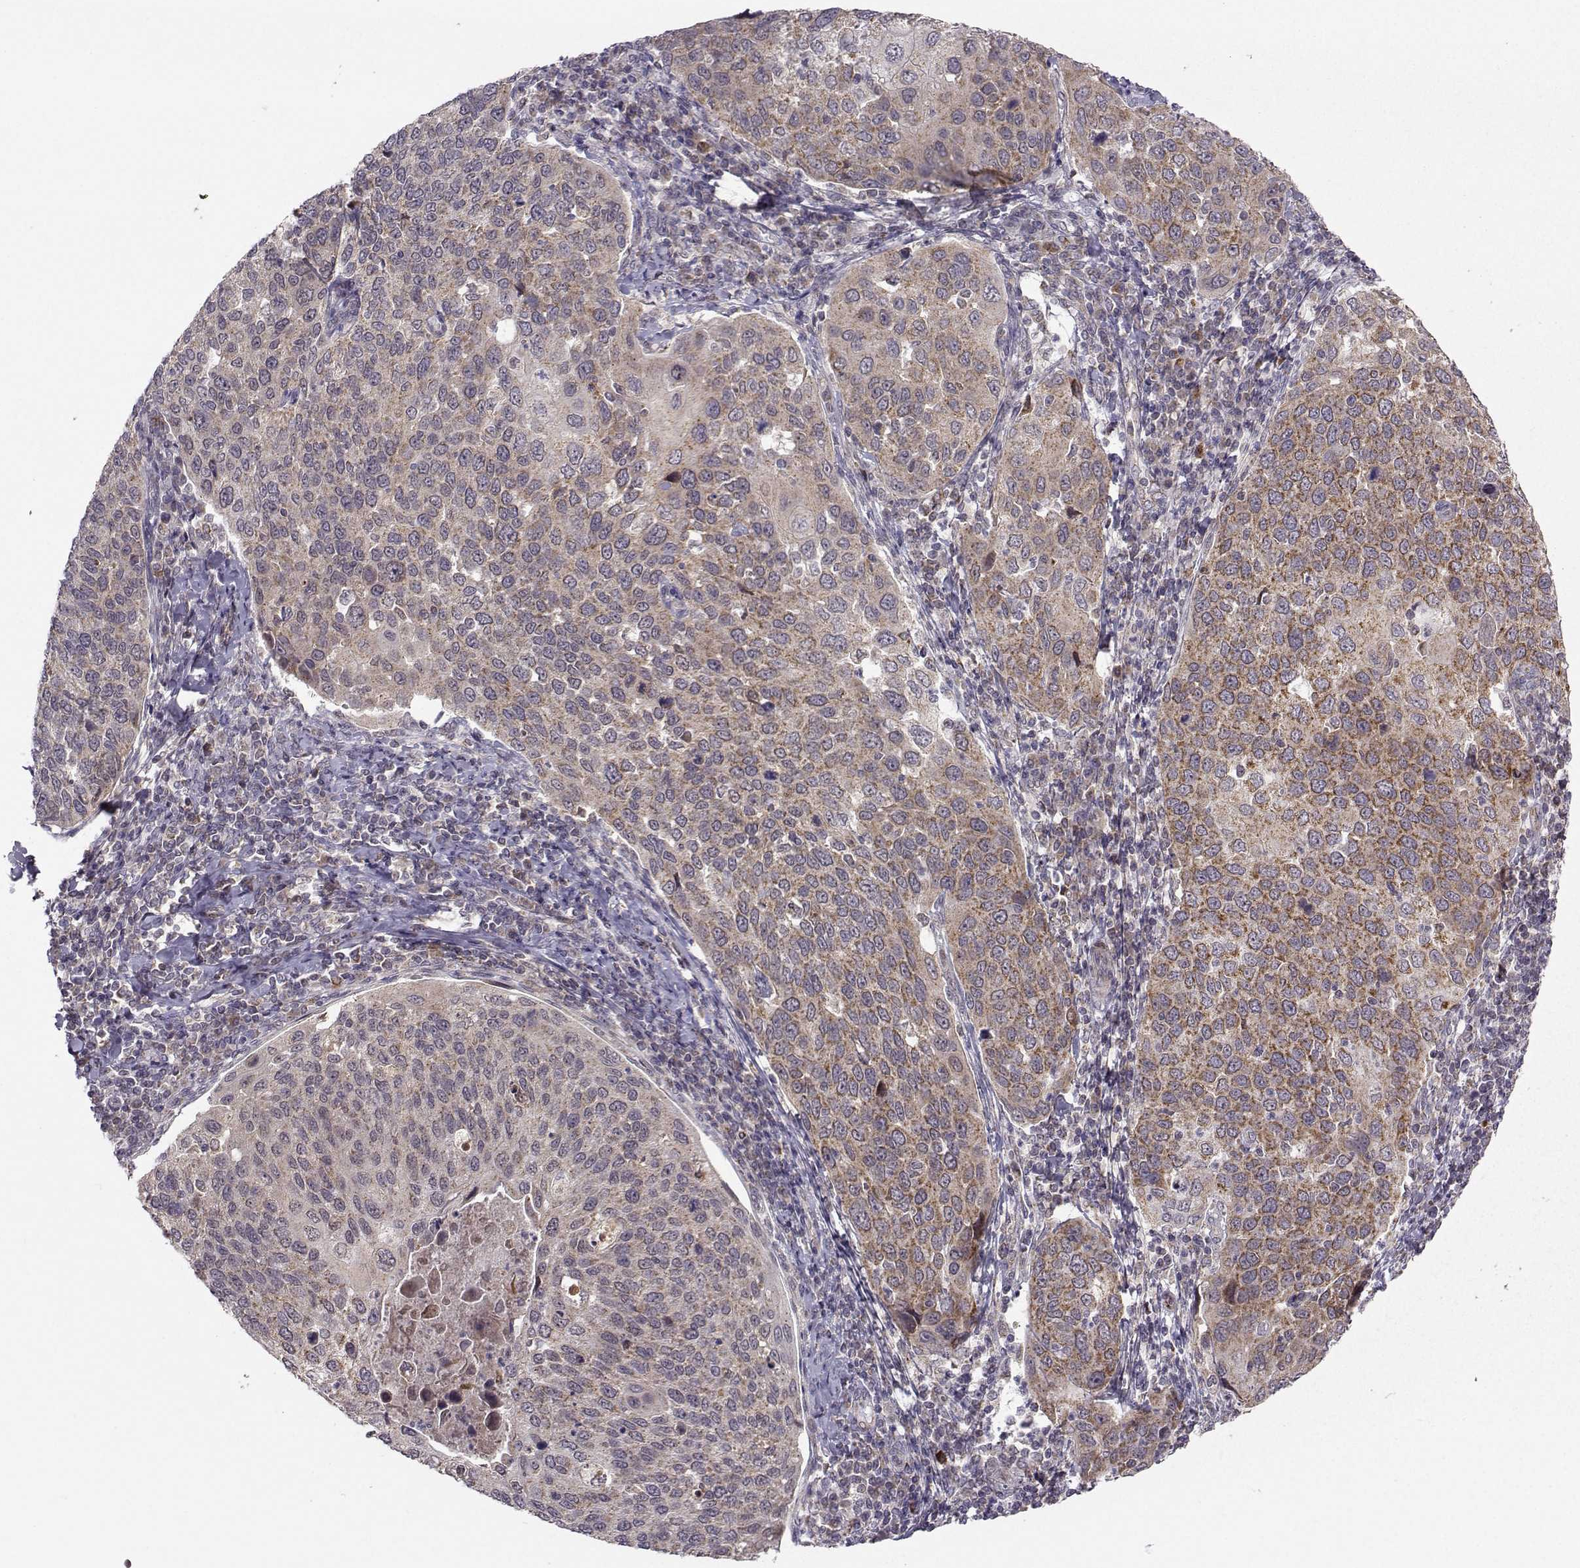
{"staining": {"intensity": "moderate", "quantity": ">75%", "location": "cytoplasmic/membranous"}, "tissue": "cervical cancer", "cell_type": "Tumor cells", "image_type": "cancer", "snomed": [{"axis": "morphology", "description": "Squamous cell carcinoma, NOS"}, {"axis": "topography", "description": "Cervix"}], "caption": "Tumor cells display medium levels of moderate cytoplasmic/membranous staining in about >75% of cells in squamous cell carcinoma (cervical).", "gene": "NECAB3", "patient": {"sex": "female", "age": 54}}